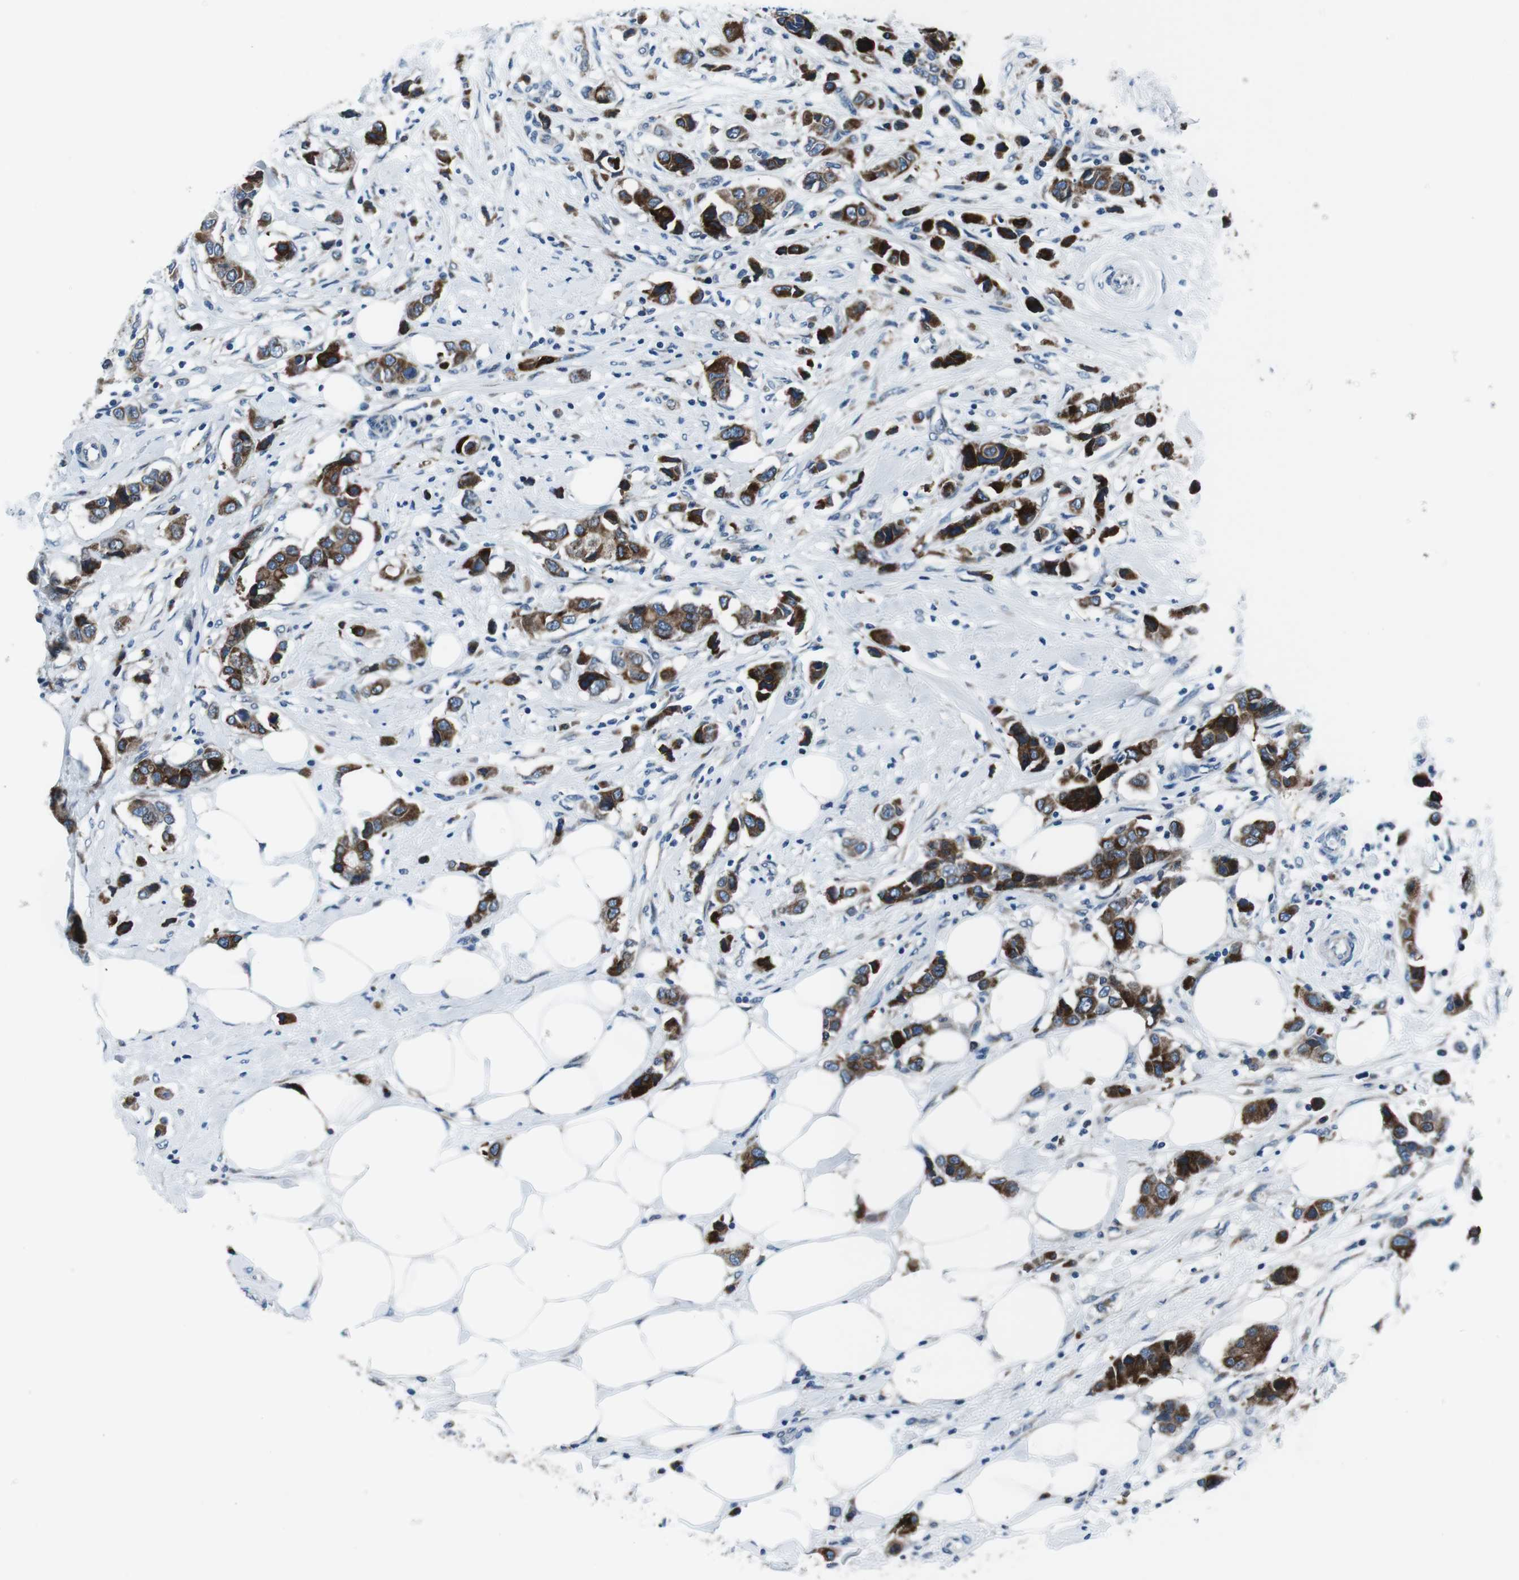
{"staining": {"intensity": "strong", "quantity": ">75%", "location": "cytoplasmic/membranous"}, "tissue": "breast cancer", "cell_type": "Tumor cells", "image_type": "cancer", "snomed": [{"axis": "morphology", "description": "Normal tissue, NOS"}, {"axis": "morphology", "description": "Duct carcinoma"}, {"axis": "topography", "description": "Breast"}], "caption": "Strong cytoplasmic/membranous positivity for a protein is appreciated in about >75% of tumor cells of breast cancer (invasive ductal carcinoma) using immunohistochemistry (IHC).", "gene": "NUCB2", "patient": {"sex": "female", "age": 50}}